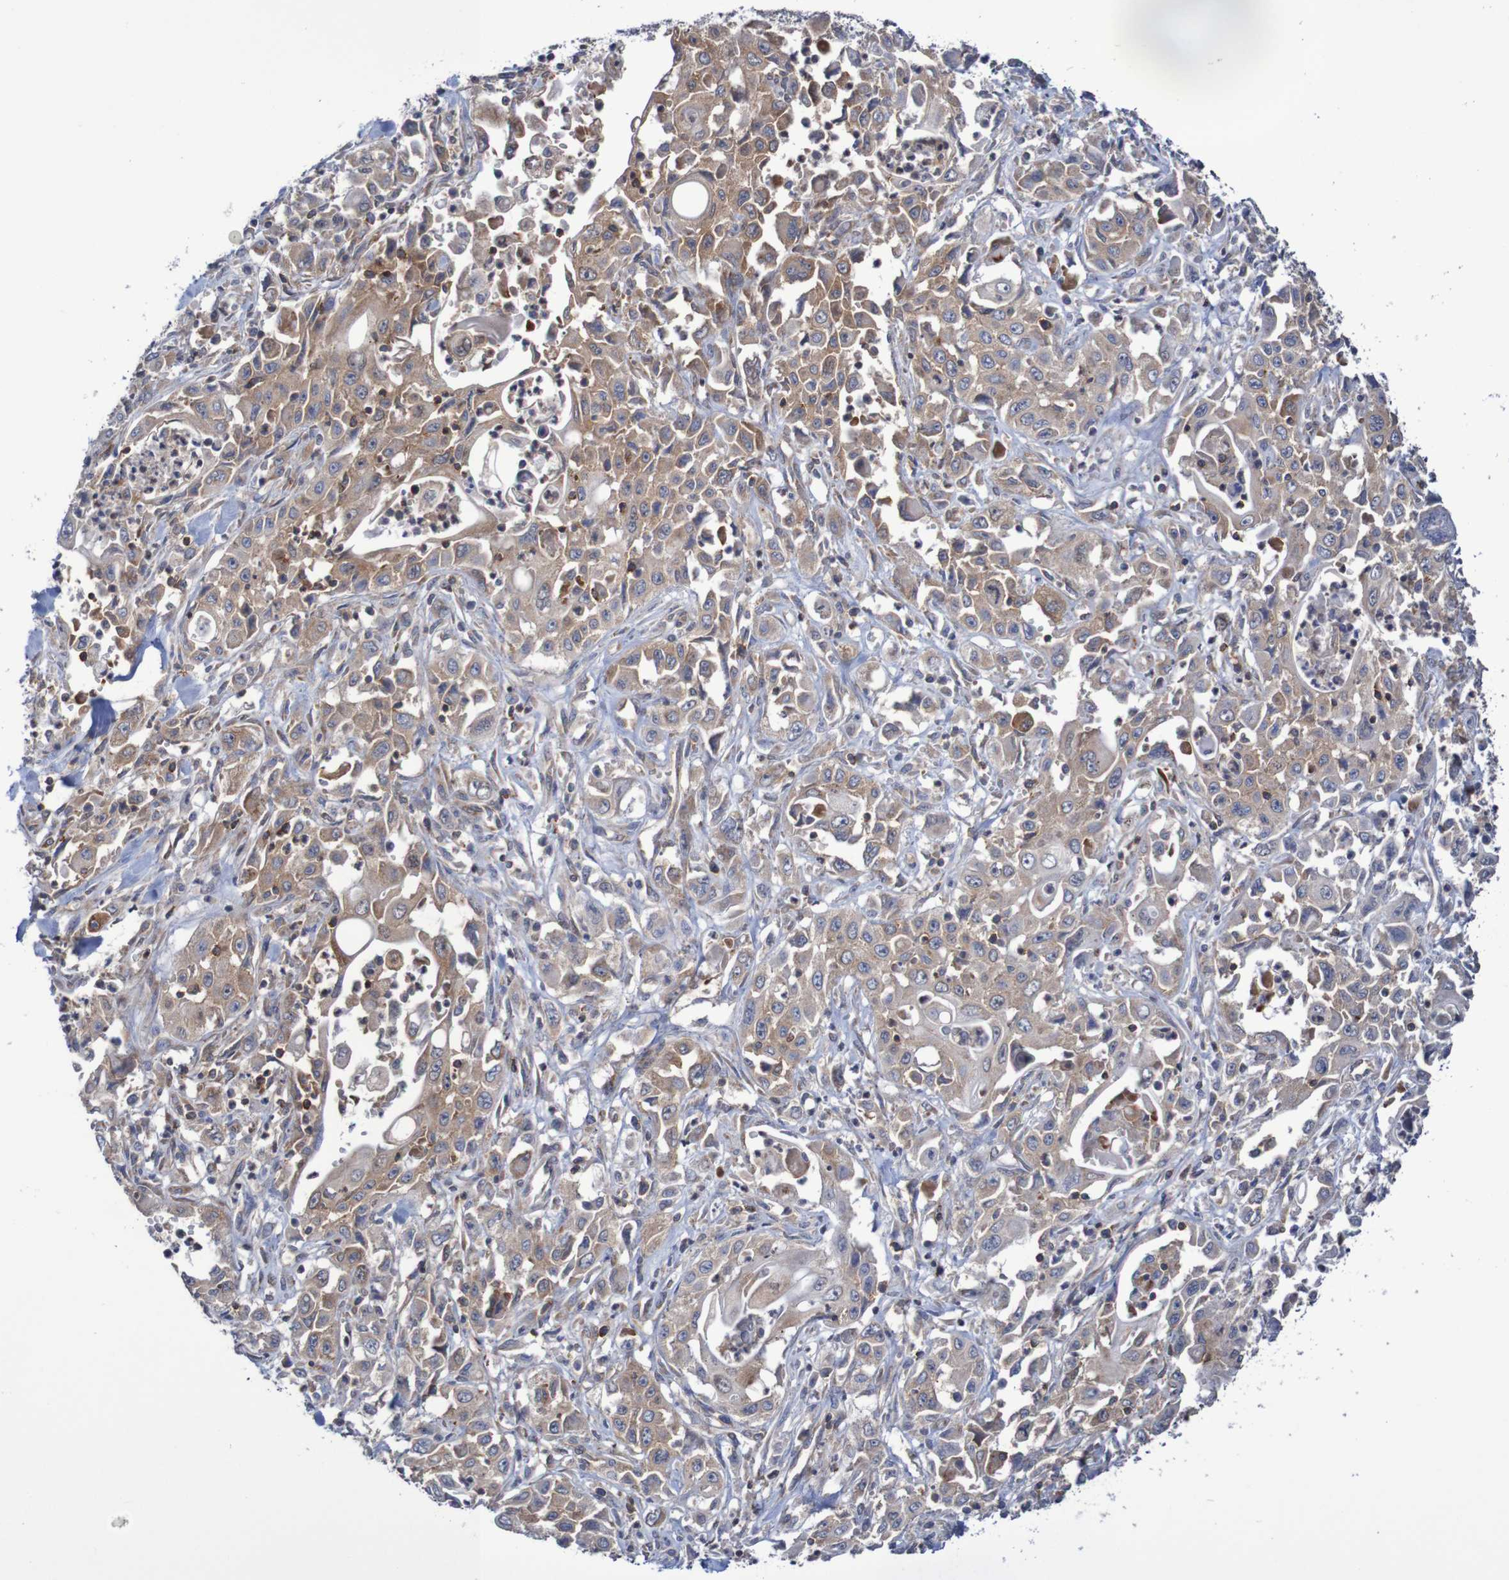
{"staining": {"intensity": "moderate", "quantity": ">75%", "location": "cytoplasmic/membranous"}, "tissue": "pancreatic cancer", "cell_type": "Tumor cells", "image_type": "cancer", "snomed": [{"axis": "morphology", "description": "Adenocarcinoma, NOS"}, {"axis": "topography", "description": "Pancreas"}], "caption": "Protein staining of pancreatic adenocarcinoma tissue demonstrates moderate cytoplasmic/membranous positivity in about >75% of tumor cells.", "gene": "FXR2", "patient": {"sex": "male", "age": 70}}